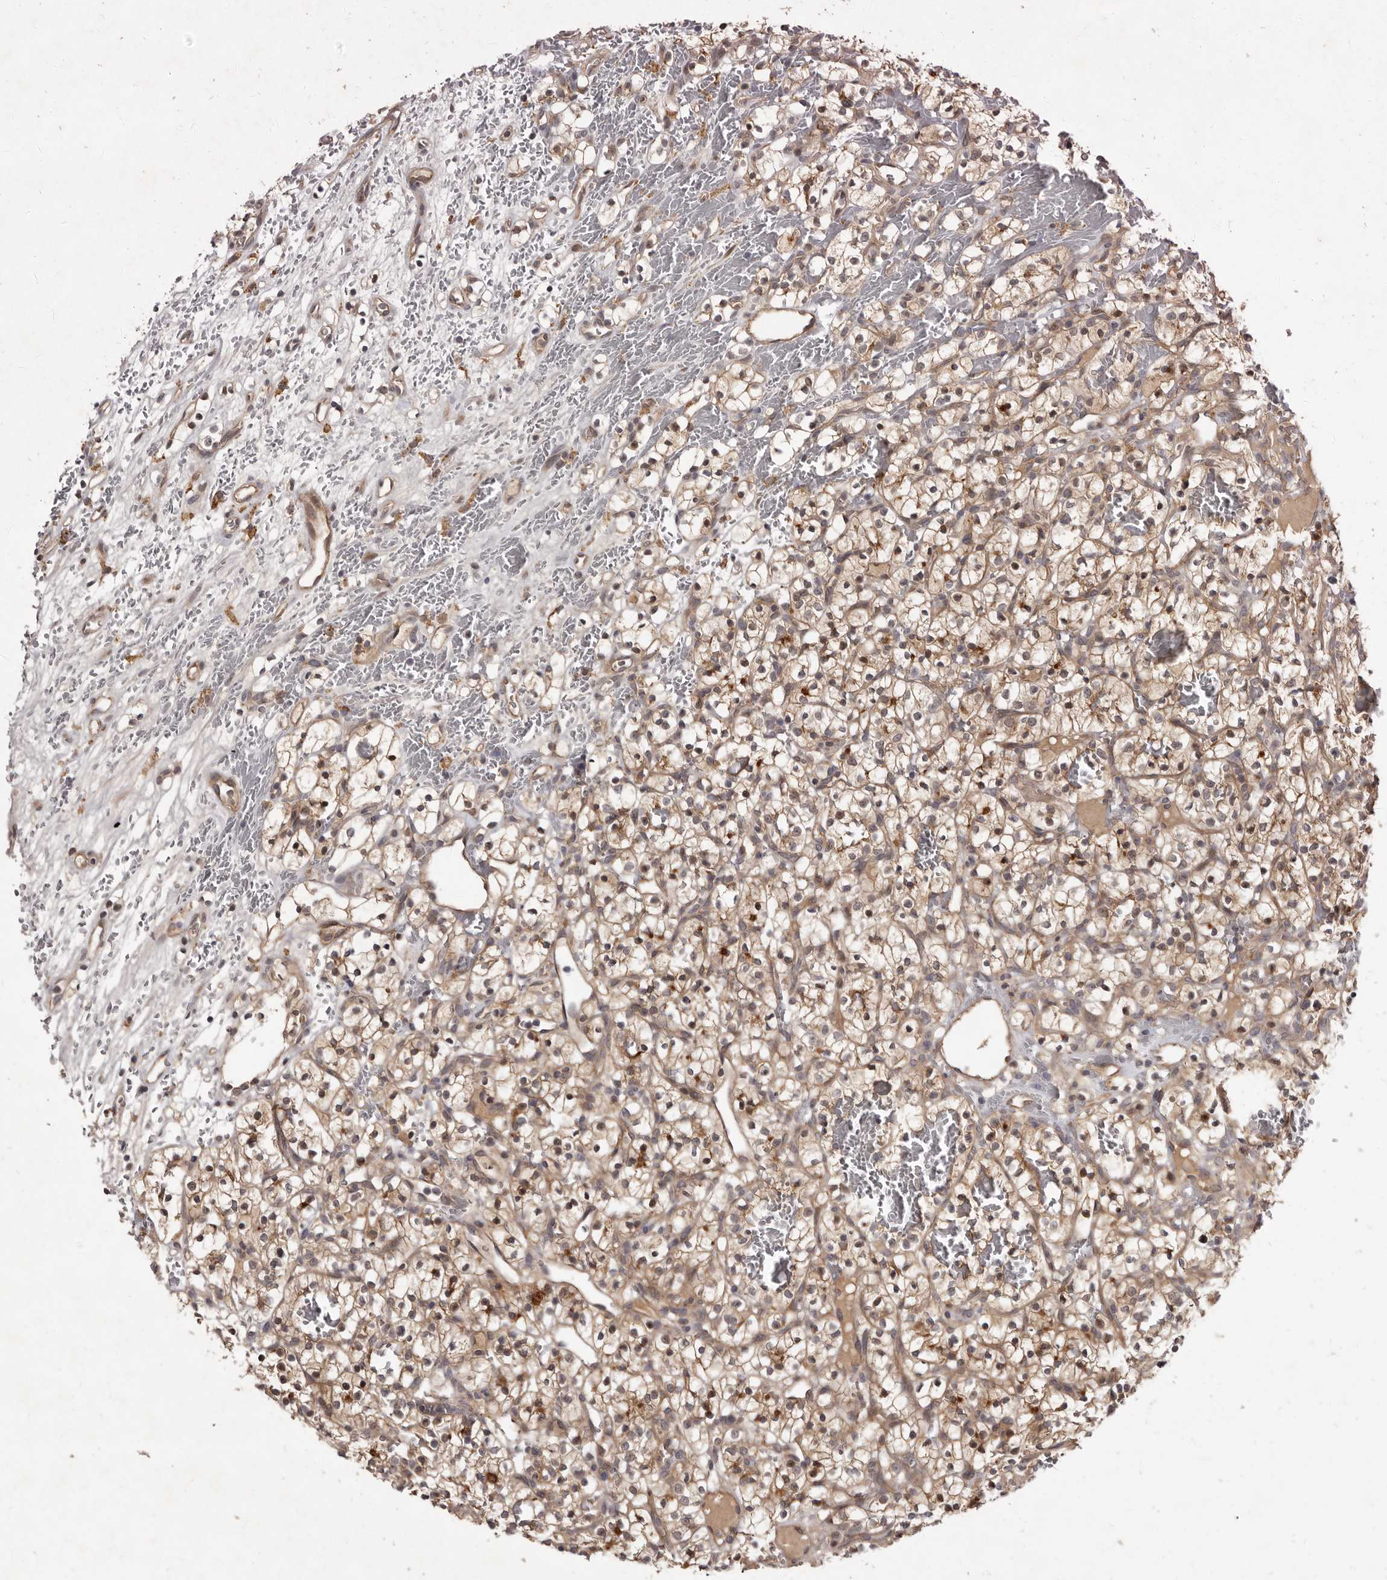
{"staining": {"intensity": "moderate", "quantity": ">75%", "location": "cytoplasmic/membranous,nuclear"}, "tissue": "renal cancer", "cell_type": "Tumor cells", "image_type": "cancer", "snomed": [{"axis": "morphology", "description": "Adenocarcinoma, NOS"}, {"axis": "topography", "description": "Kidney"}], "caption": "Protein staining demonstrates moderate cytoplasmic/membranous and nuclear positivity in approximately >75% of tumor cells in renal adenocarcinoma. (DAB (3,3'-diaminobenzidine) = brown stain, brightfield microscopy at high magnification).", "gene": "INAVA", "patient": {"sex": "female", "age": 57}}